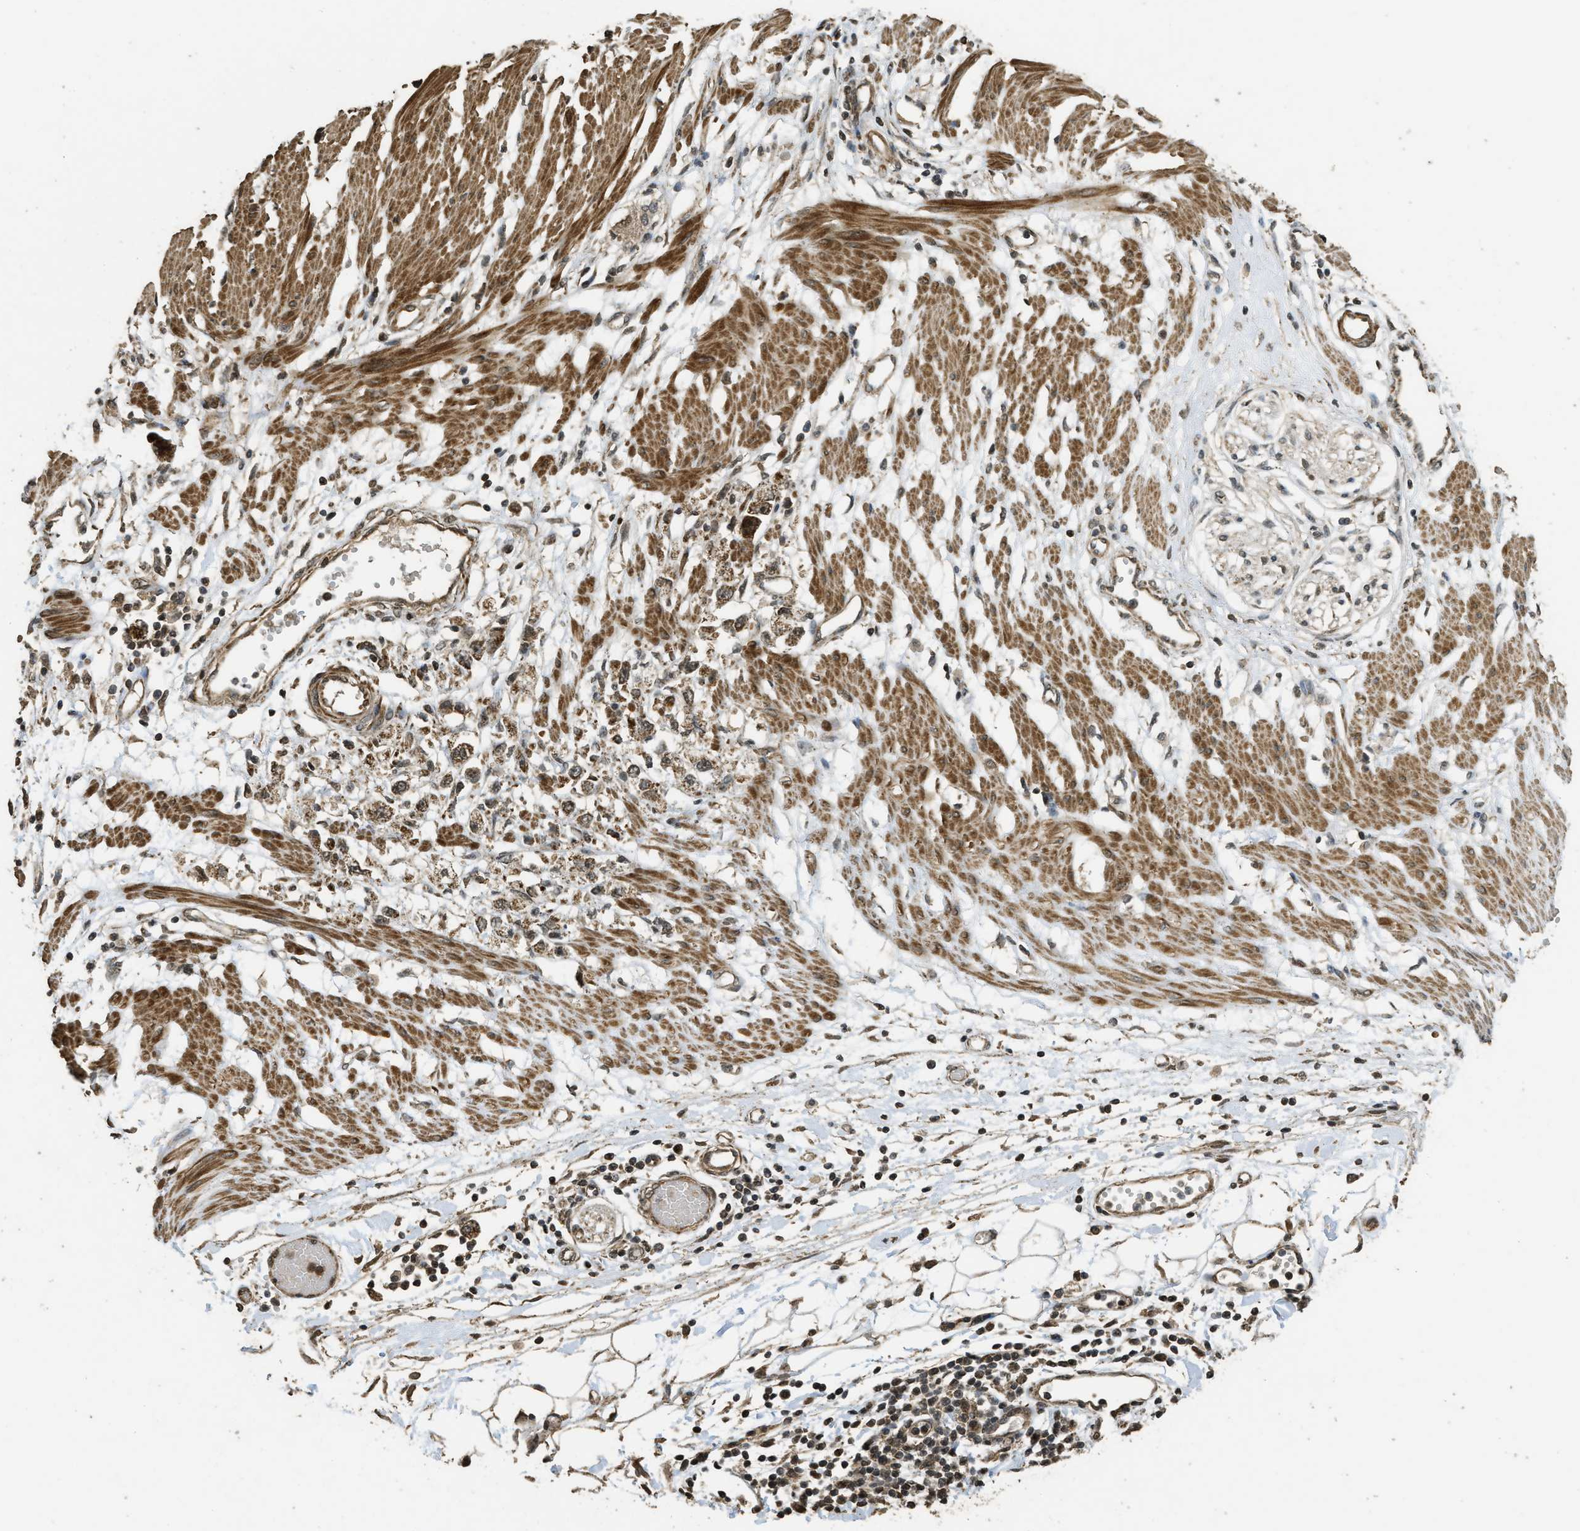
{"staining": {"intensity": "strong", "quantity": ">75%", "location": "cytoplasmic/membranous"}, "tissue": "stomach cancer", "cell_type": "Tumor cells", "image_type": "cancer", "snomed": [{"axis": "morphology", "description": "Adenocarcinoma, NOS"}, {"axis": "topography", "description": "Stomach"}], "caption": "IHC (DAB) staining of stomach adenocarcinoma displays strong cytoplasmic/membranous protein expression in approximately >75% of tumor cells.", "gene": "CTPS1", "patient": {"sex": "female", "age": 59}}